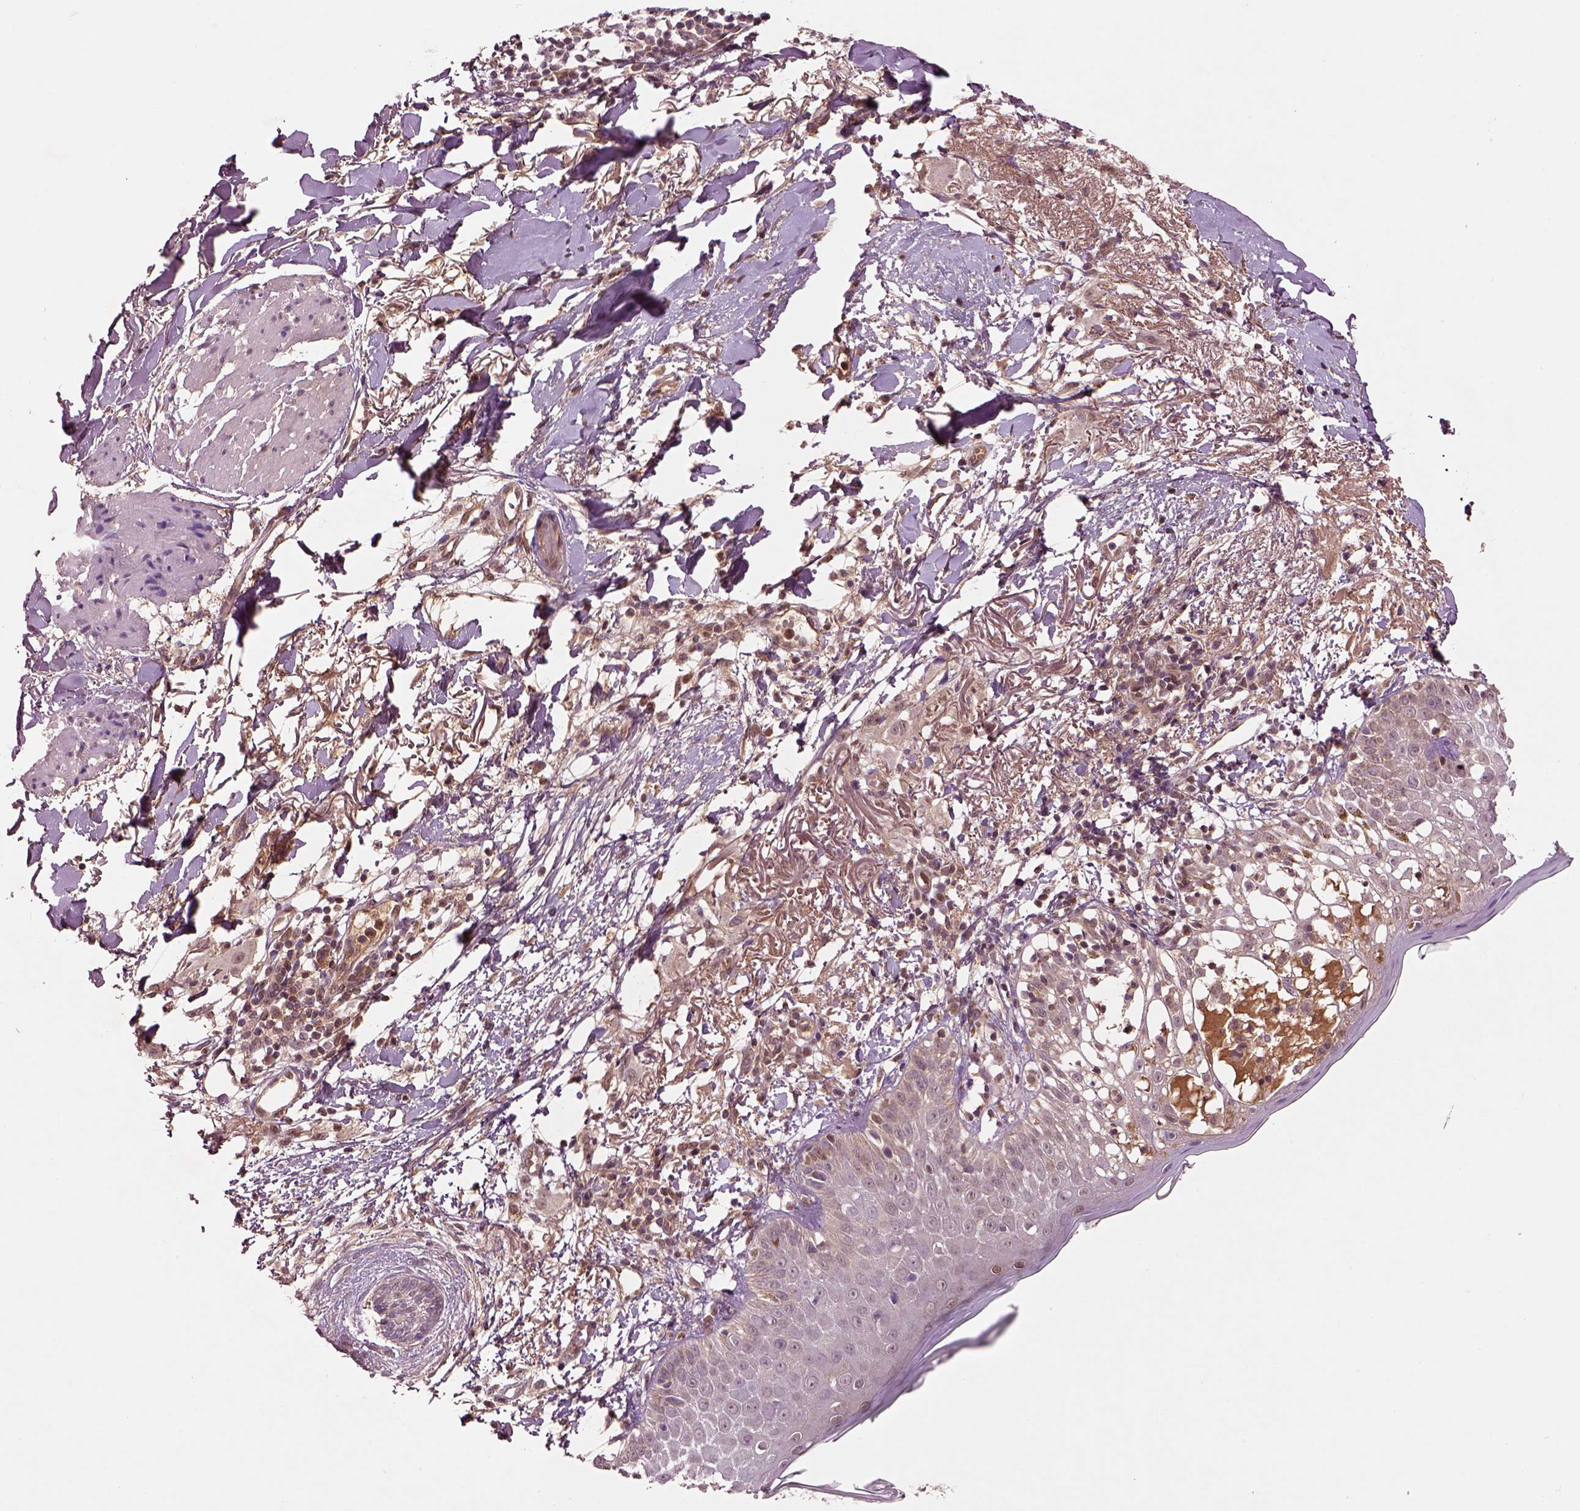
{"staining": {"intensity": "negative", "quantity": "none", "location": "none"}, "tissue": "skin cancer", "cell_type": "Tumor cells", "image_type": "cancer", "snomed": [{"axis": "morphology", "description": "Normal tissue, NOS"}, {"axis": "morphology", "description": "Basal cell carcinoma"}, {"axis": "topography", "description": "Skin"}], "caption": "Protein analysis of skin basal cell carcinoma reveals no significant expression in tumor cells.", "gene": "MDP1", "patient": {"sex": "male", "age": 84}}